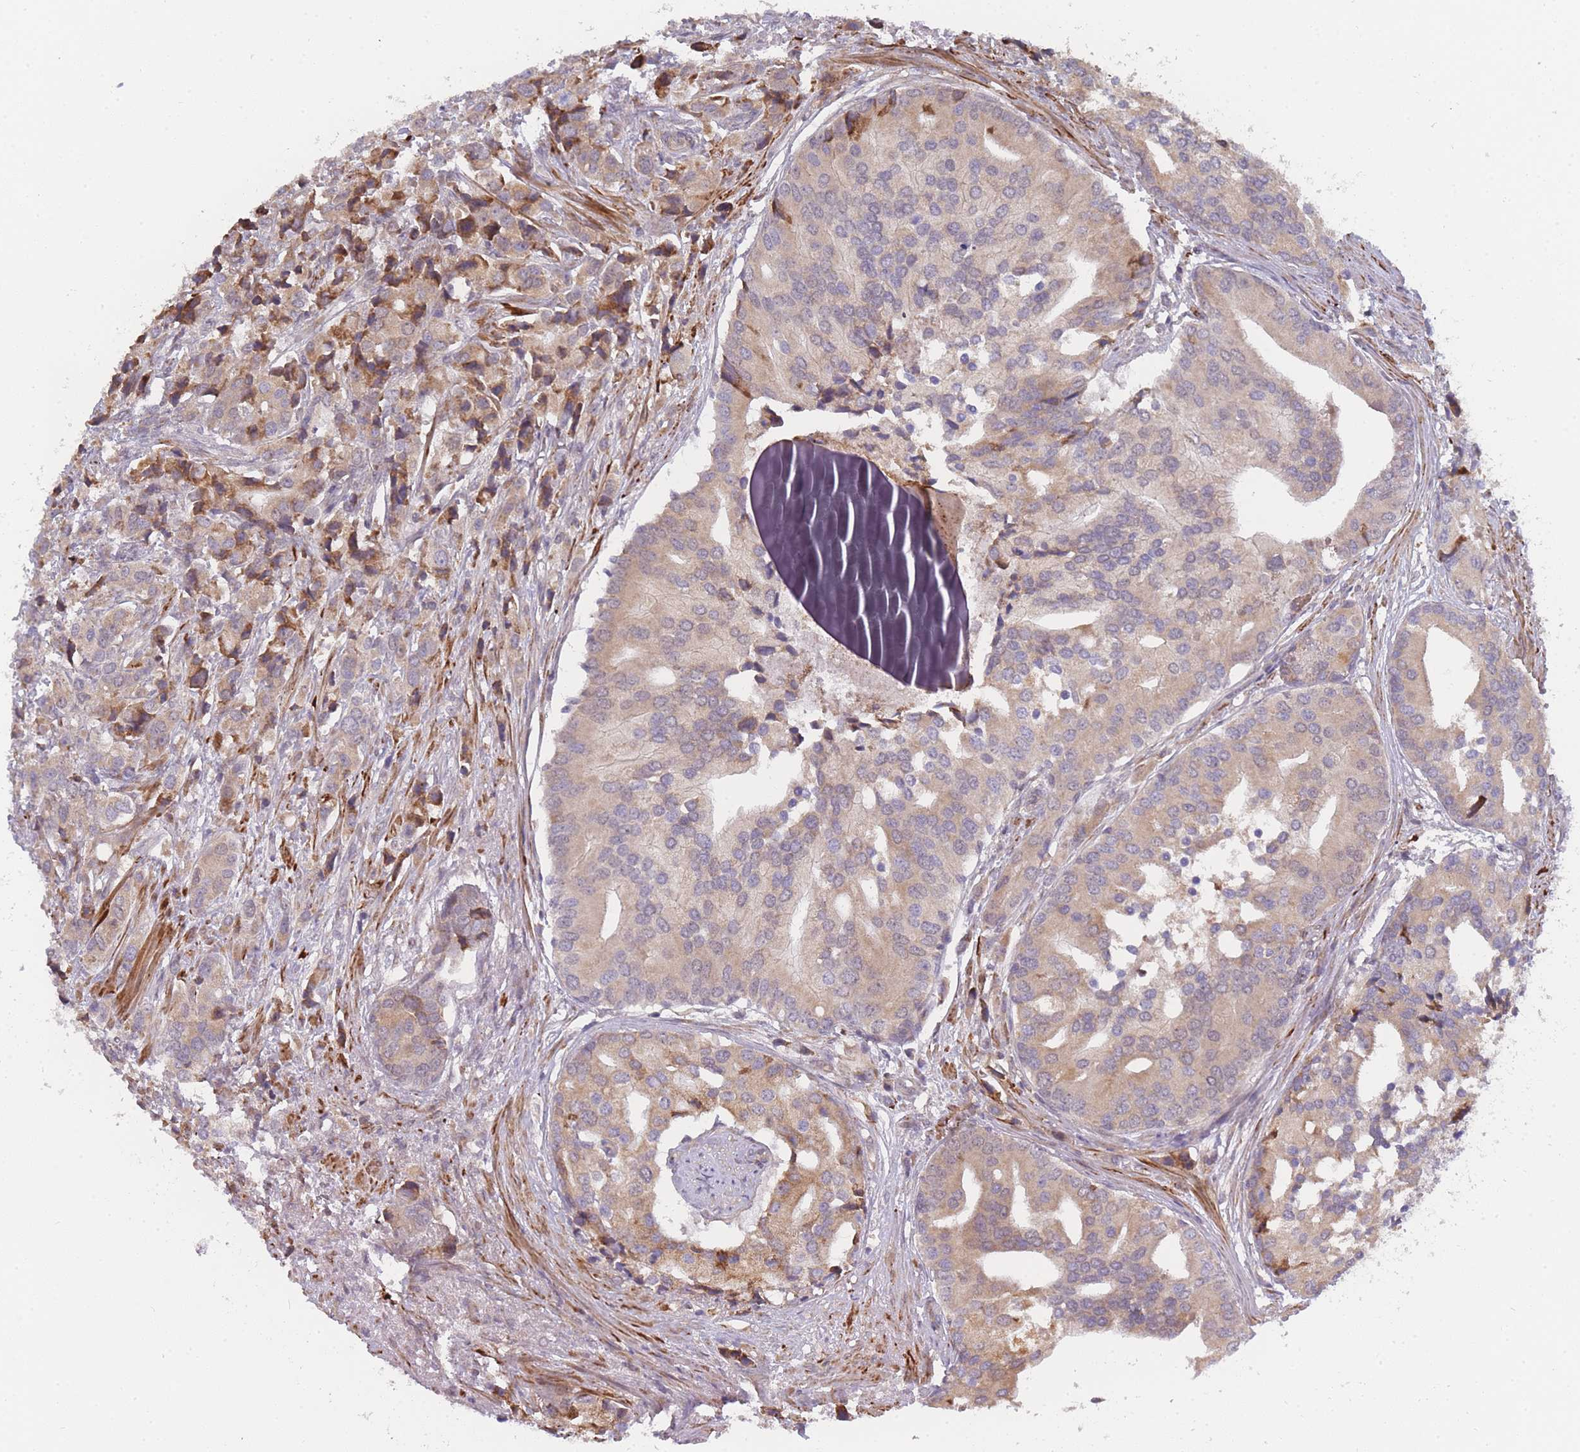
{"staining": {"intensity": "moderate", "quantity": "<25%", "location": "cytoplasmic/membranous"}, "tissue": "prostate cancer", "cell_type": "Tumor cells", "image_type": "cancer", "snomed": [{"axis": "morphology", "description": "Adenocarcinoma, High grade"}, {"axis": "topography", "description": "Prostate"}], "caption": "Human prostate cancer stained for a protein (brown) exhibits moderate cytoplasmic/membranous positive expression in approximately <25% of tumor cells.", "gene": "TRIM26", "patient": {"sex": "male", "age": 62}}